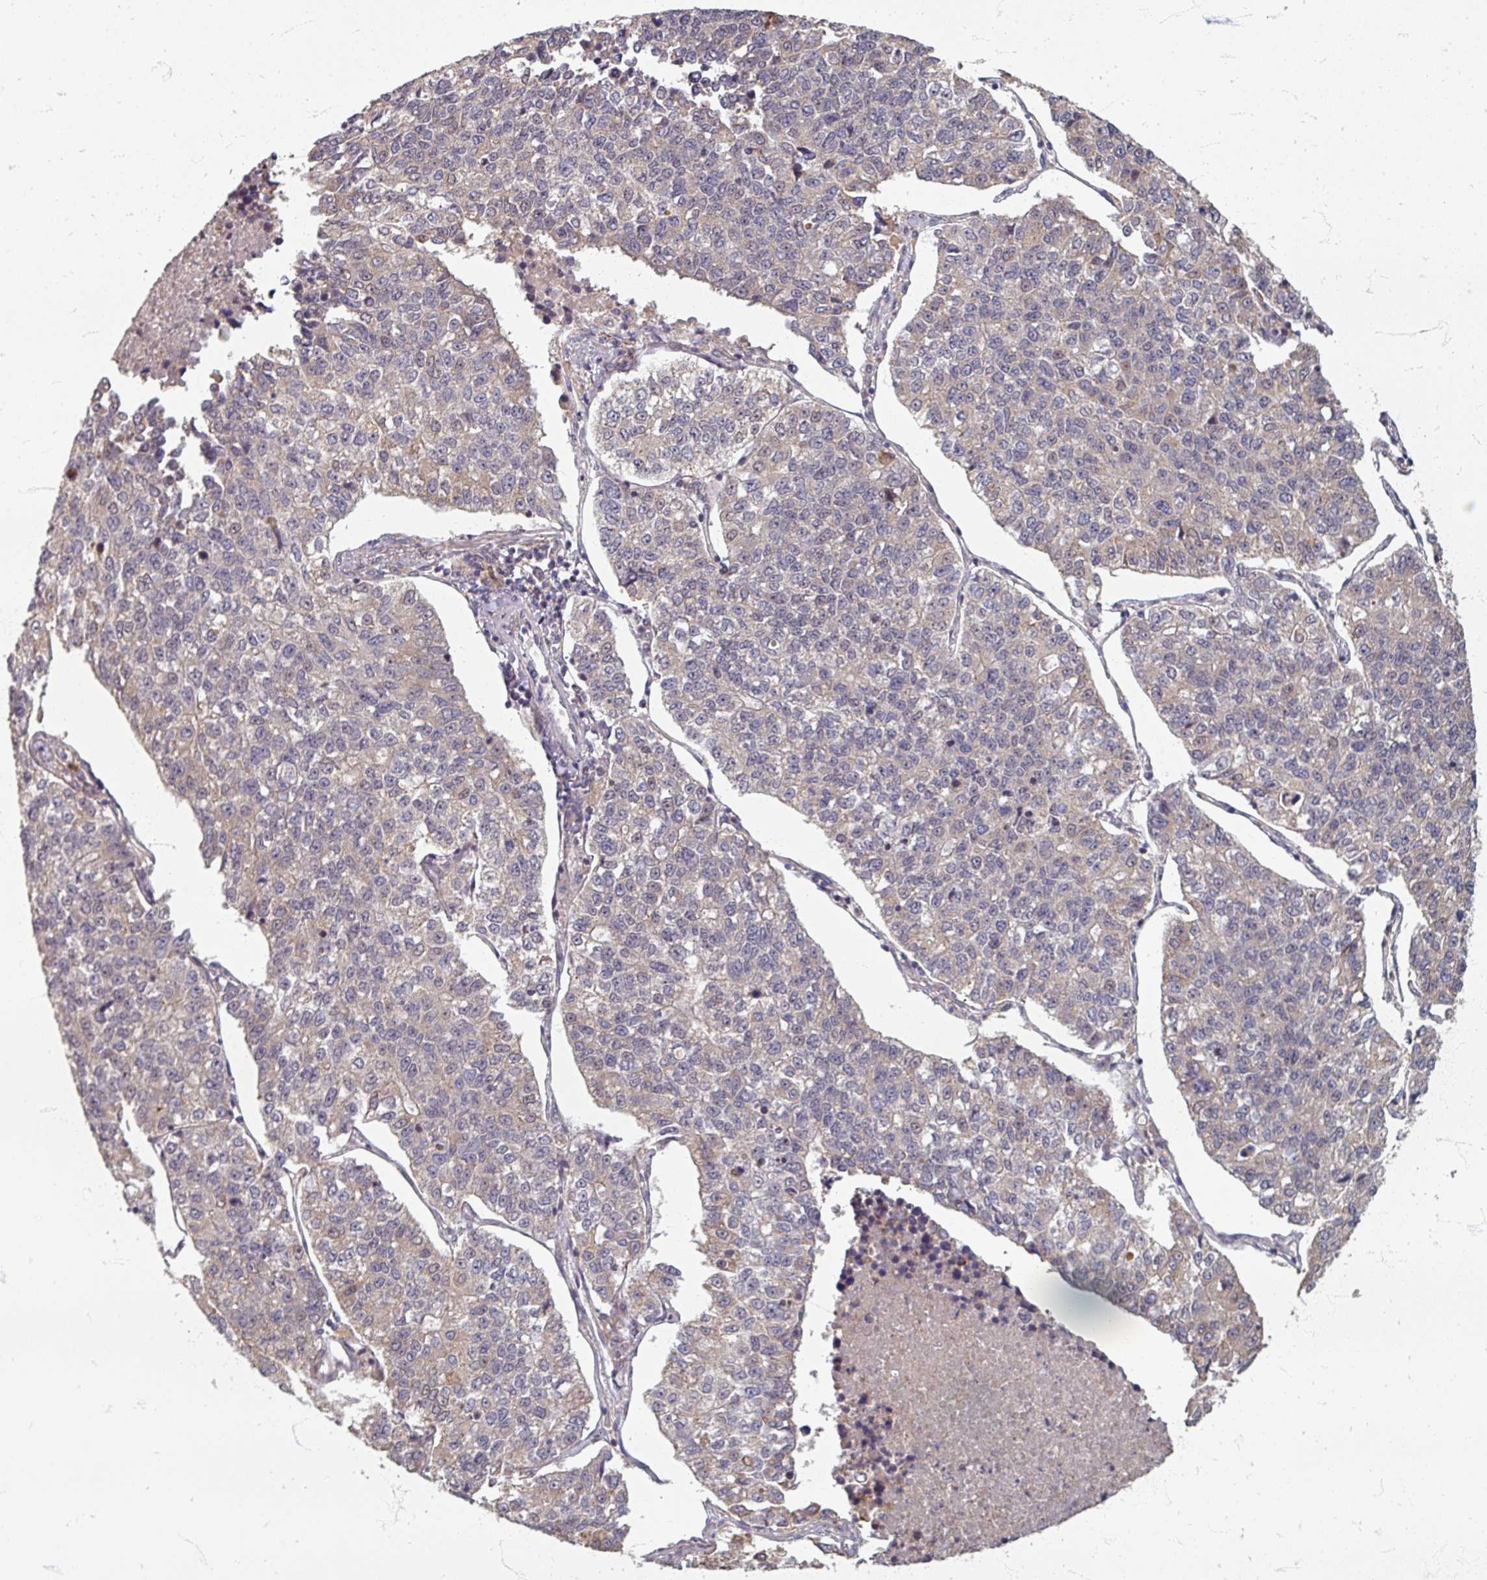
{"staining": {"intensity": "negative", "quantity": "none", "location": "none"}, "tissue": "lung cancer", "cell_type": "Tumor cells", "image_type": "cancer", "snomed": [{"axis": "morphology", "description": "Adenocarcinoma, NOS"}, {"axis": "topography", "description": "Lung"}], "caption": "A photomicrograph of lung cancer stained for a protein exhibits no brown staining in tumor cells.", "gene": "STAM", "patient": {"sex": "male", "age": 49}}